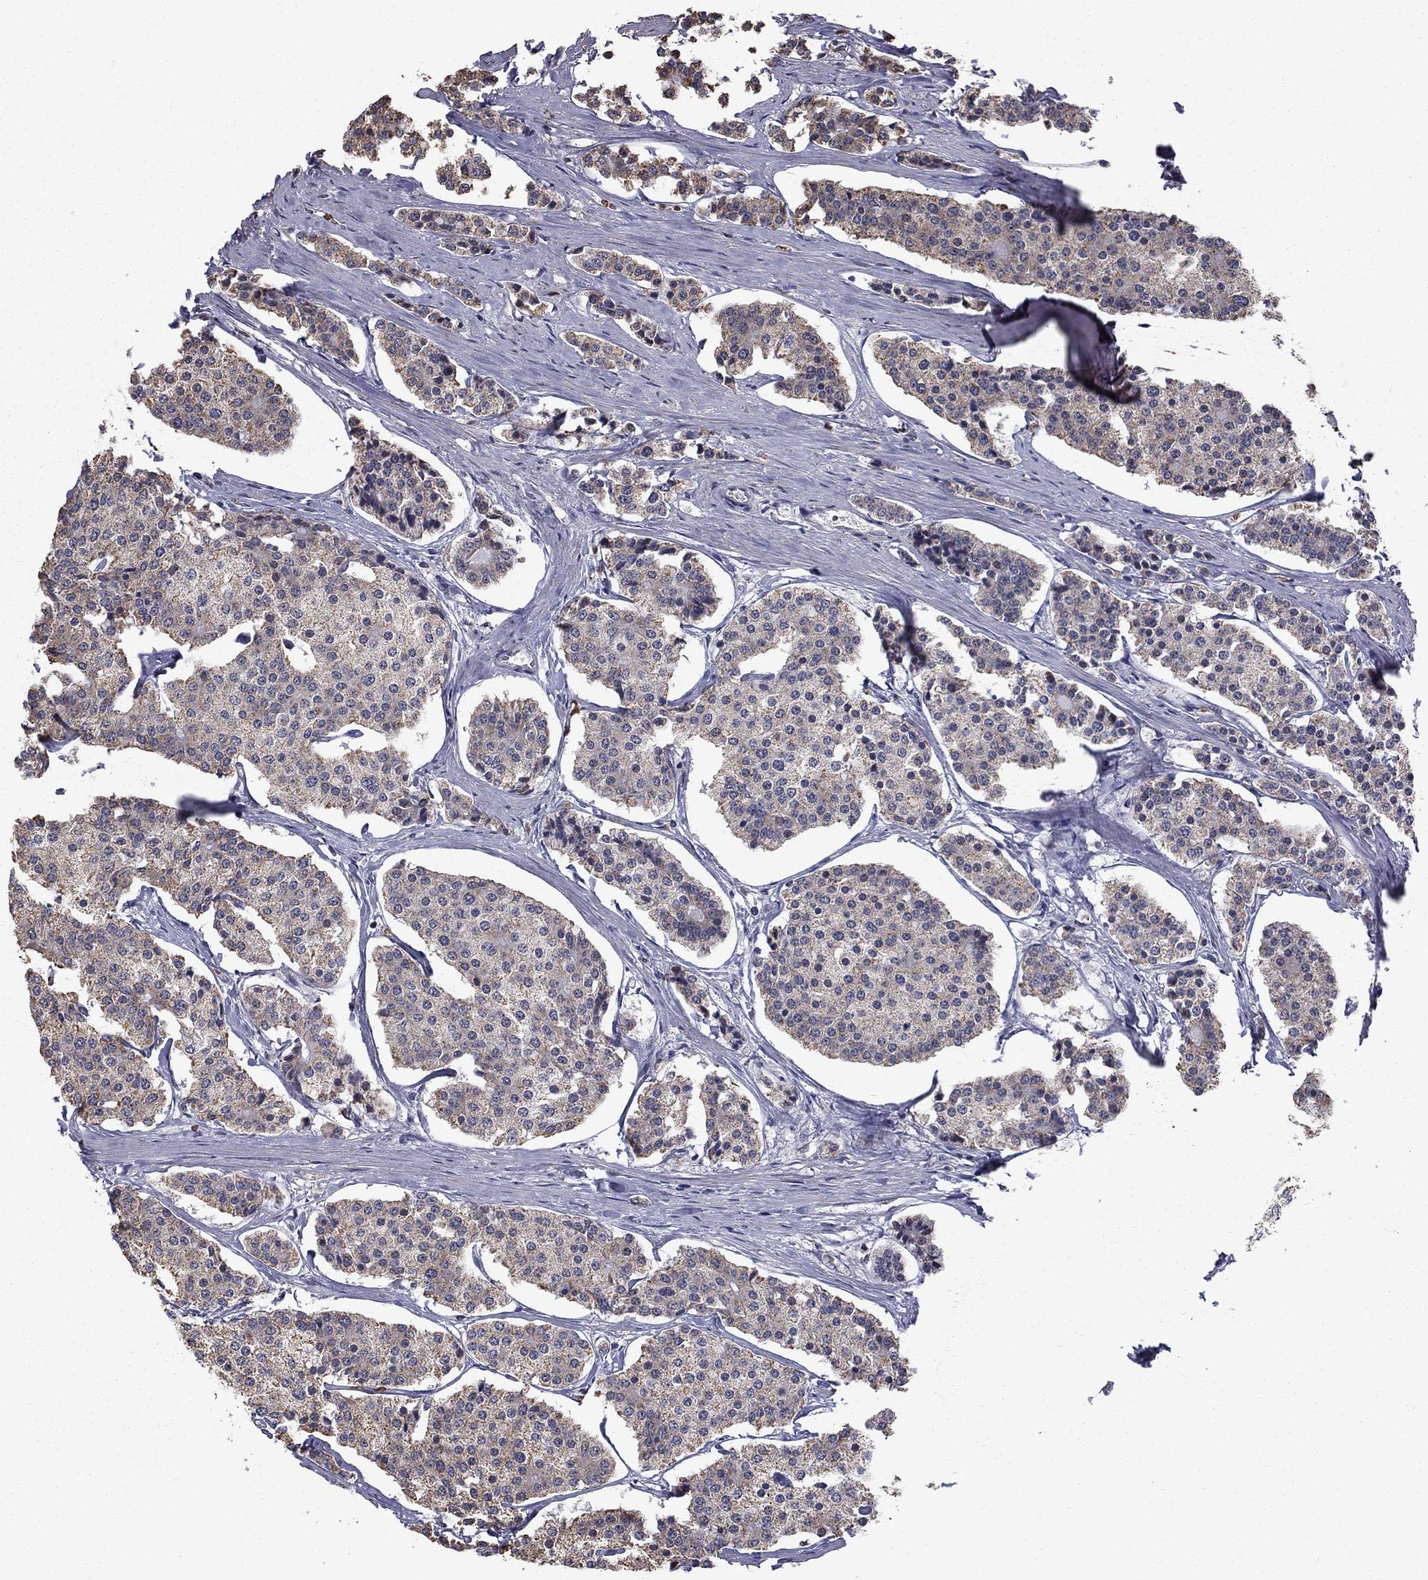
{"staining": {"intensity": "weak", "quantity": "<25%", "location": "cytoplasmic/membranous"}, "tissue": "carcinoid", "cell_type": "Tumor cells", "image_type": "cancer", "snomed": [{"axis": "morphology", "description": "Carcinoid, malignant, NOS"}, {"axis": "topography", "description": "Small intestine"}], "caption": "Human carcinoid stained for a protein using immunohistochemistry (IHC) reveals no expression in tumor cells.", "gene": "HSPB2", "patient": {"sex": "female", "age": 65}}